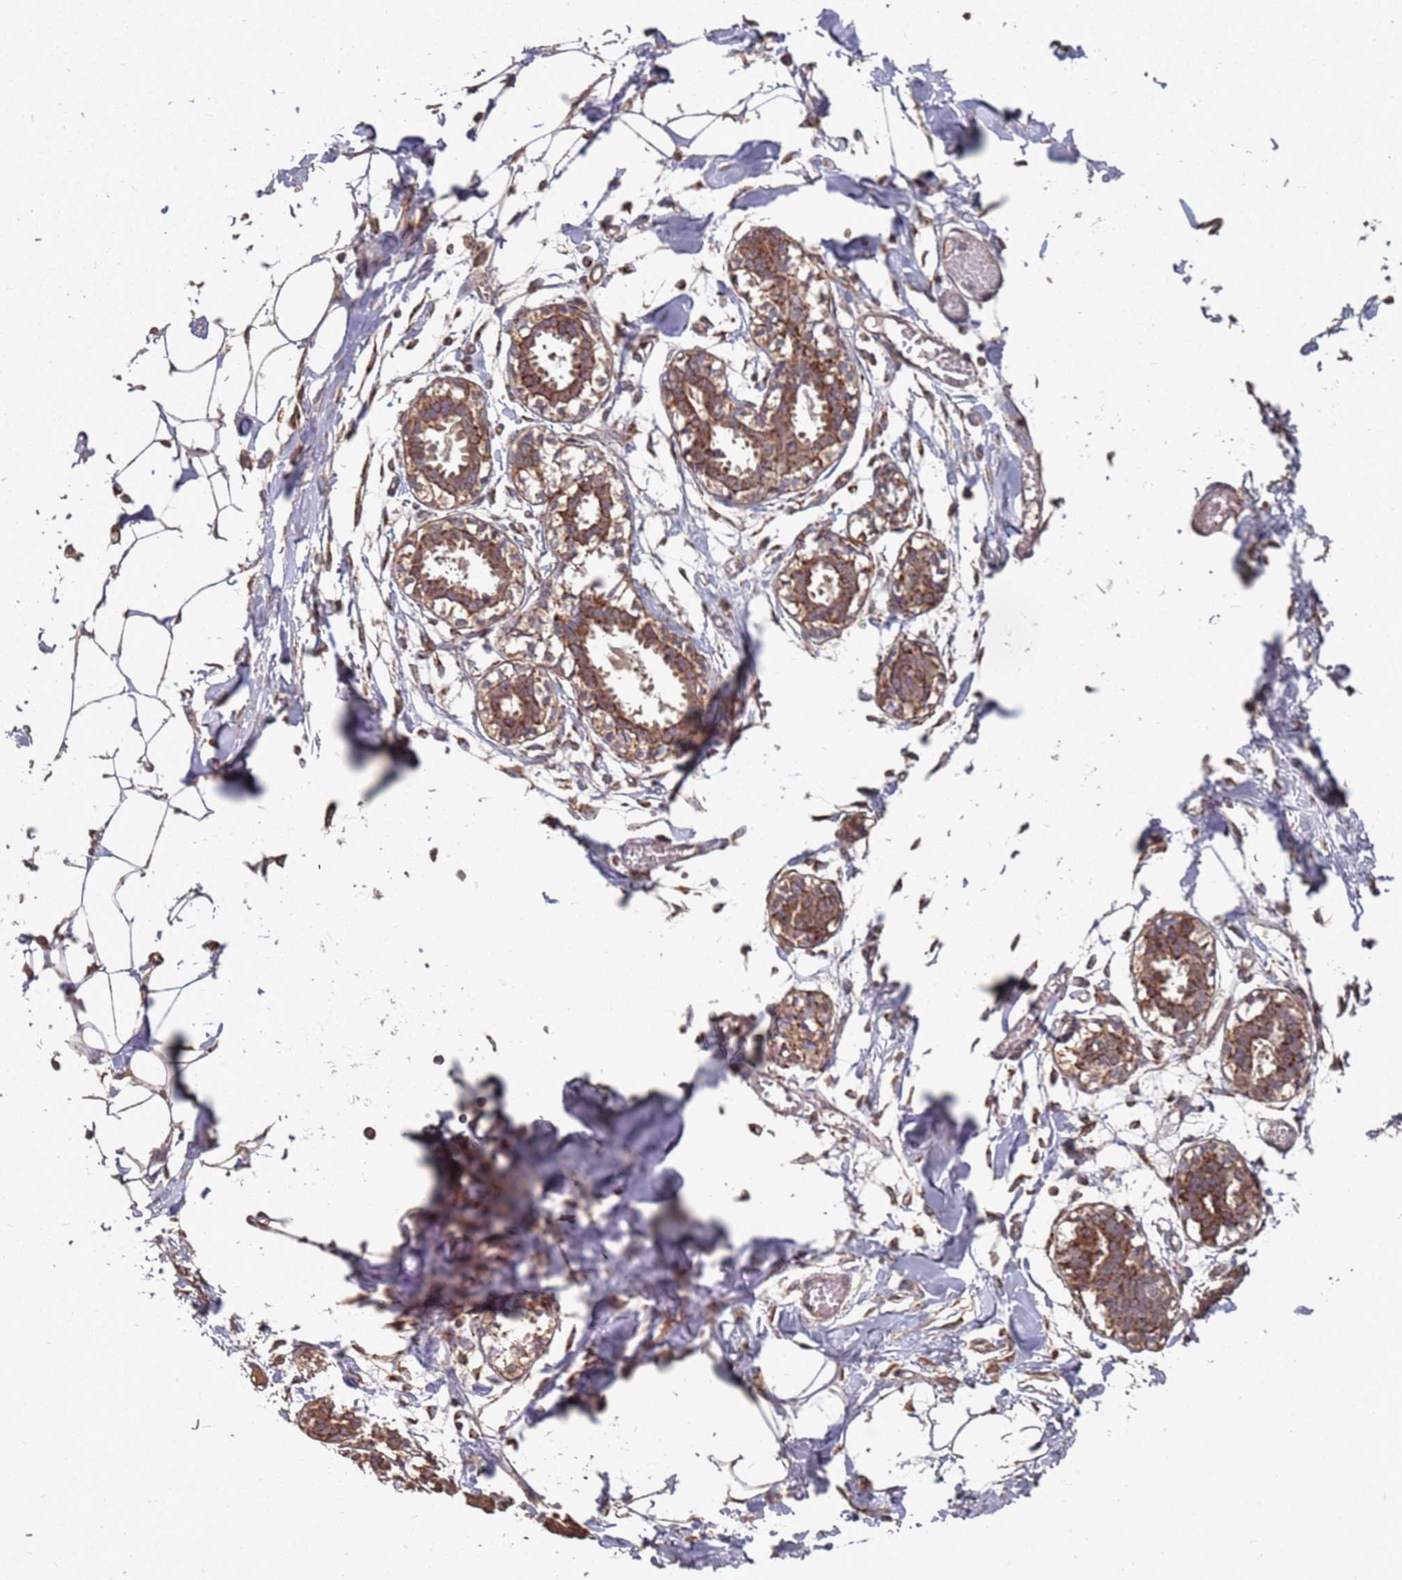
{"staining": {"intensity": "moderate", "quantity": "25%-75%", "location": "cytoplasmic/membranous"}, "tissue": "breast", "cell_type": "Adipocytes", "image_type": "normal", "snomed": [{"axis": "morphology", "description": "Normal tissue, NOS"}, {"axis": "topography", "description": "Breast"}], "caption": "IHC staining of unremarkable breast, which shows medium levels of moderate cytoplasmic/membranous expression in approximately 25%-75% of adipocytes indicating moderate cytoplasmic/membranous protein staining. The staining was performed using DAB (3,3'-diaminobenzidine) (brown) for protein detection and nuclei were counterstained in hematoxylin (blue).", "gene": "PRORP", "patient": {"sex": "female", "age": 27}}